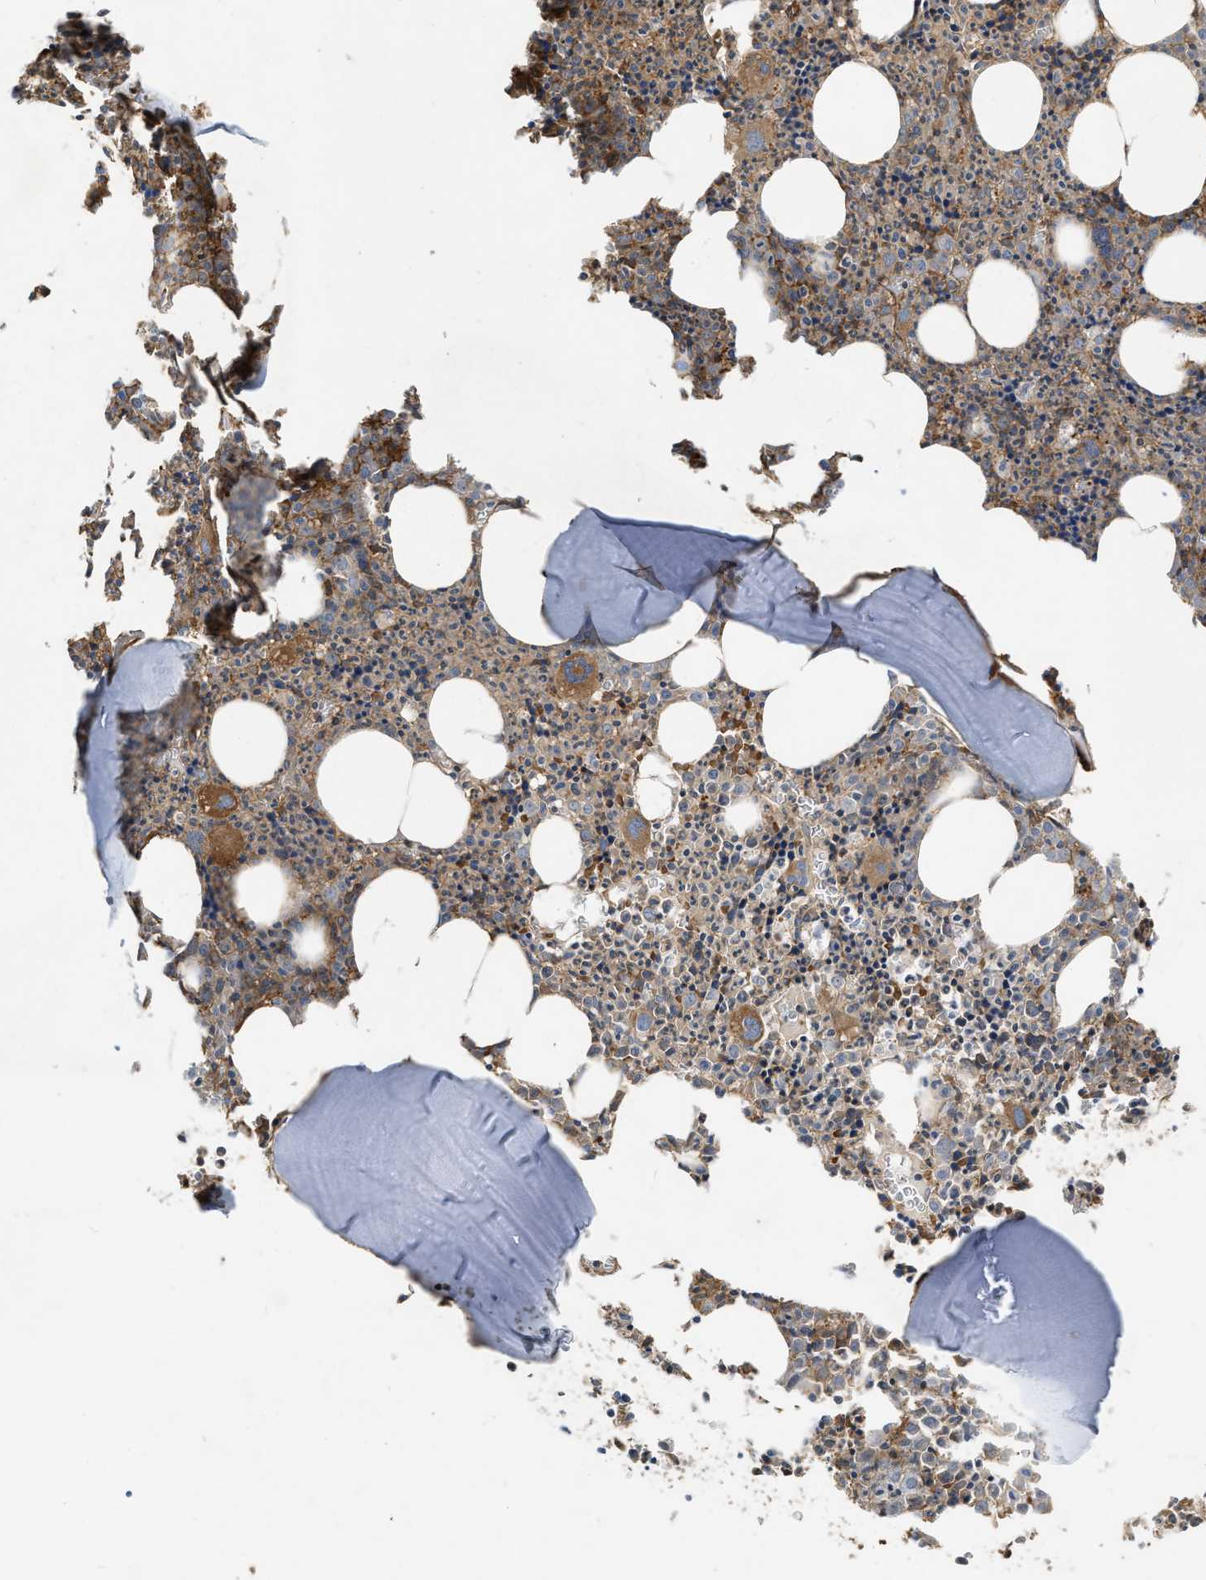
{"staining": {"intensity": "strong", "quantity": ">75%", "location": "cytoplasmic/membranous"}, "tissue": "bone marrow", "cell_type": "Hematopoietic cells", "image_type": "normal", "snomed": [{"axis": "morphology", "description": "Normal tissue, NOS"}, {"axis": "morphology", "description": "Inflammation, NOS"}, {"axis": "topography", "description": "Bone marrow"}], "caption": "Brown immunohistochemical staining in normal bone marrow displays strong cytoplasmic/membranous expression in approximately >75% of hematopoietic cells.", "gene": "GNB4", "patient": {"sex": "male", "age": 31}}